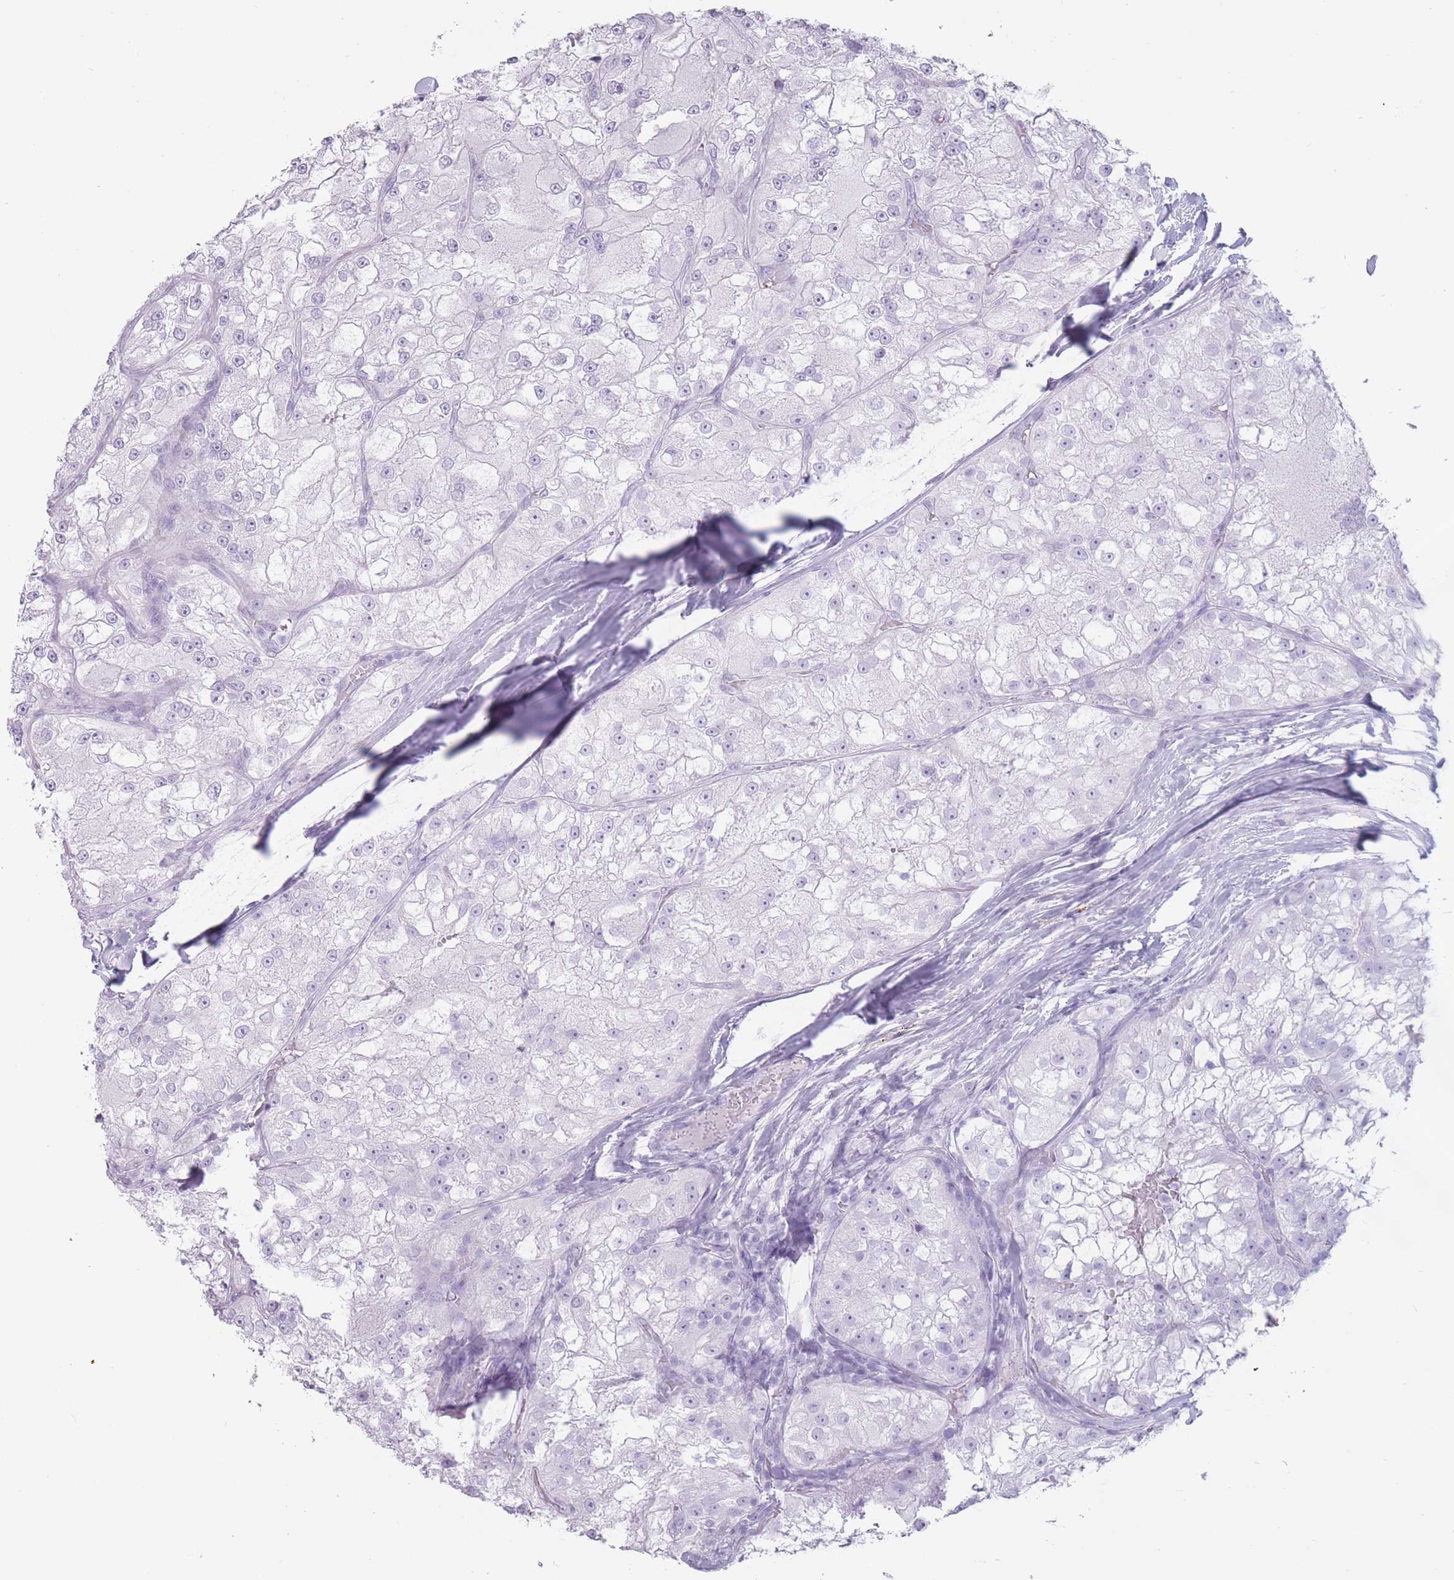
{"staining": {"intensity": "negative", "quantity": "none", "location": "none"}, "tissue": "renal cancer", "cell_type": "Tumor cells", "image_type": "cancer", "snomed": [{"axis": "morphology", "description": "Adenocarcinoma, NOS"}, {"axis": "topography", "description": "Kidney"}], "caption": "Renal cancer (adenocarcinoma) stained for a protein using IHC reveals no staining tumor cells.", "gene": "PNMA3", "patient": {"sex": "female", "age": 72}}